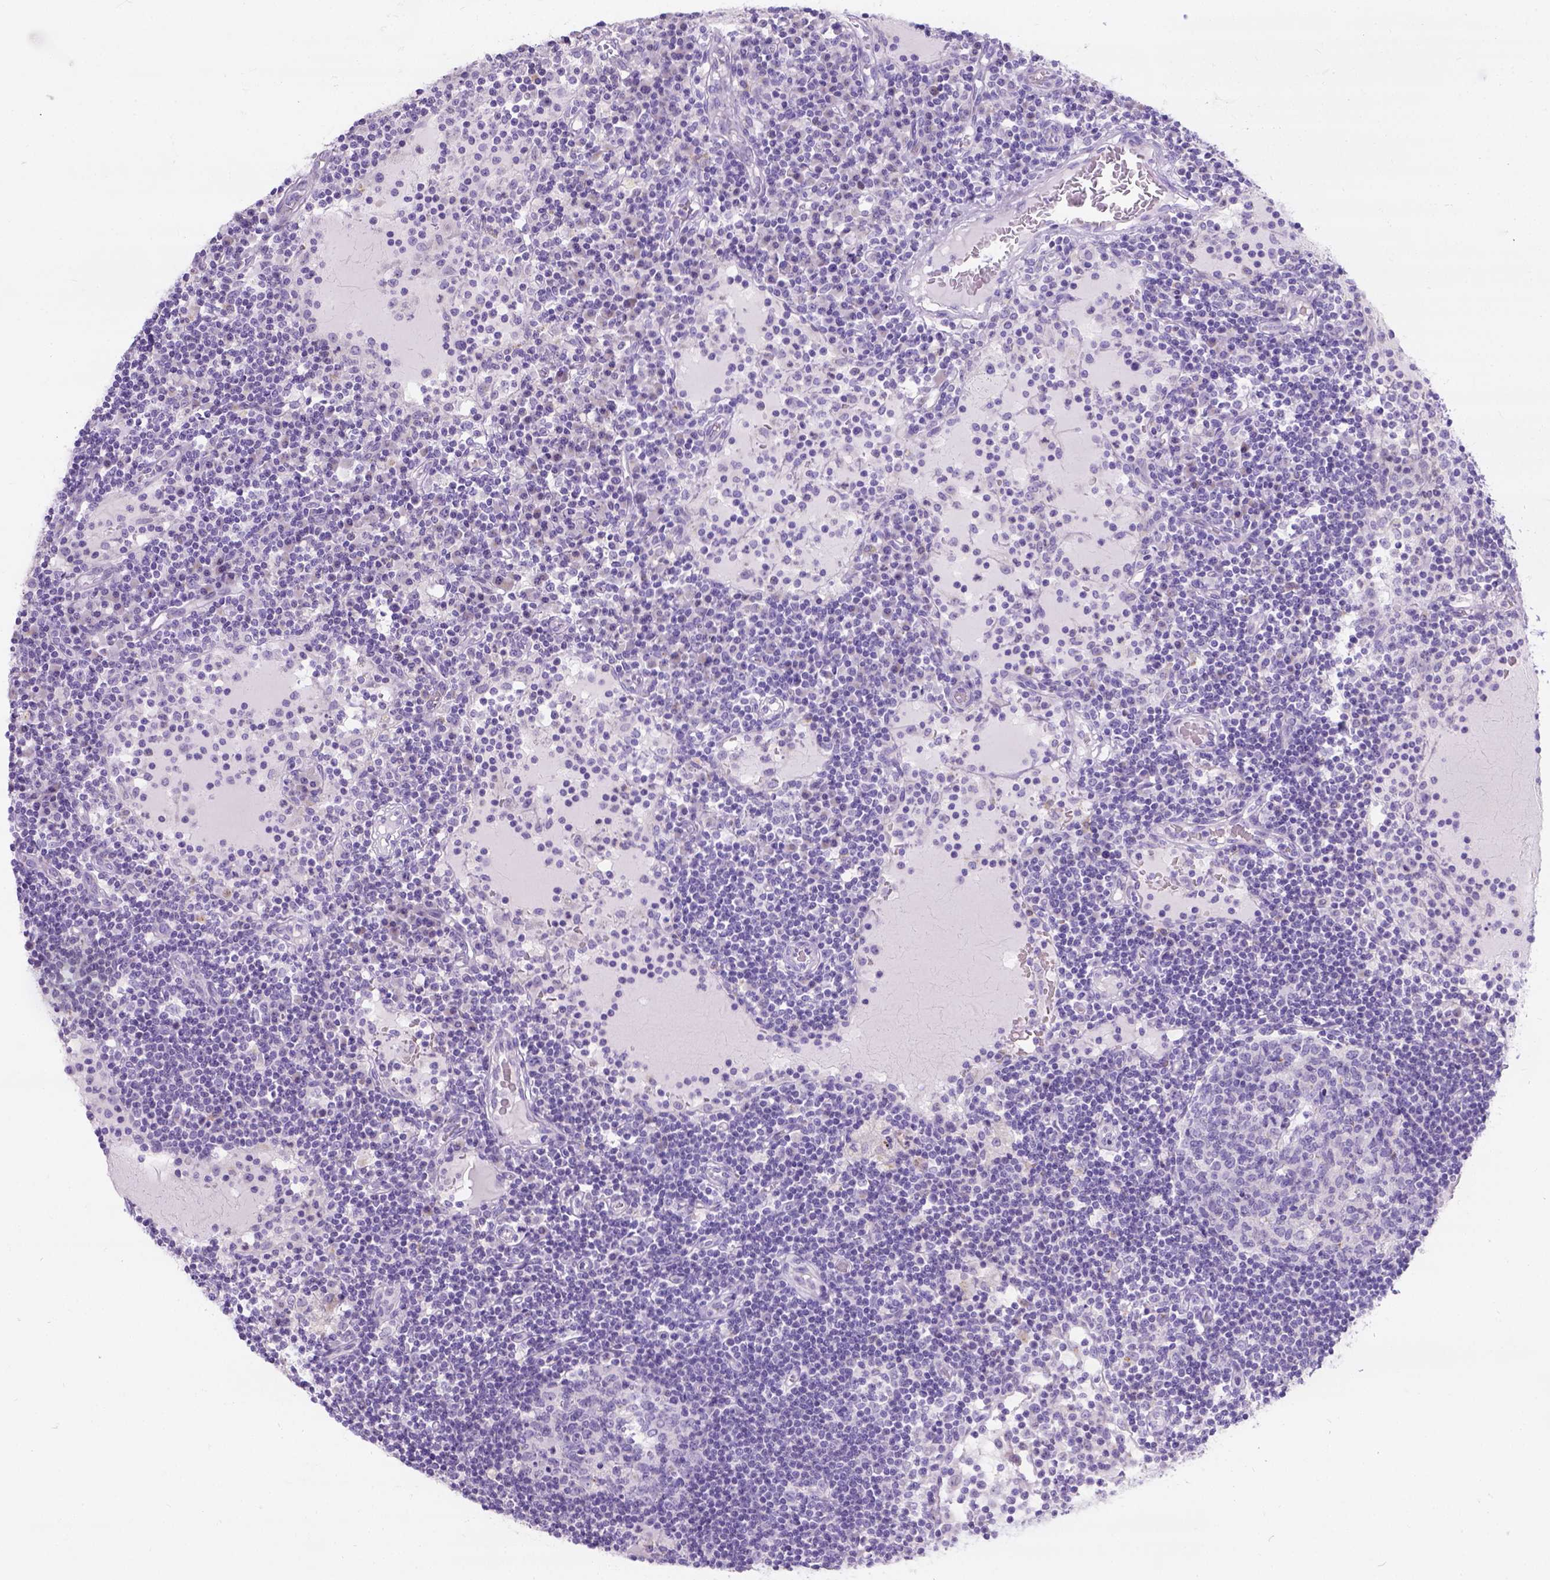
{"staining": {"intensity": "negative", "quantity": "none", "location": "none"}, "tissue": "lymph node", "cell_type": "Germinal center cells", "image_type": "normal", "snomed": [{"axis": "morphology", "description": "Normal tissue, NOS"}, {"axis": "topography", "description": "Lymph node"}], "caption": "Immunohistochemical staining of benign lymph node exhibits no significant staining in germinal center cells. (Brightfield microscopy of DAB IHC at high magnification).", "gene": "PHF7", "patient": {"sex": "female", "age": 72}}